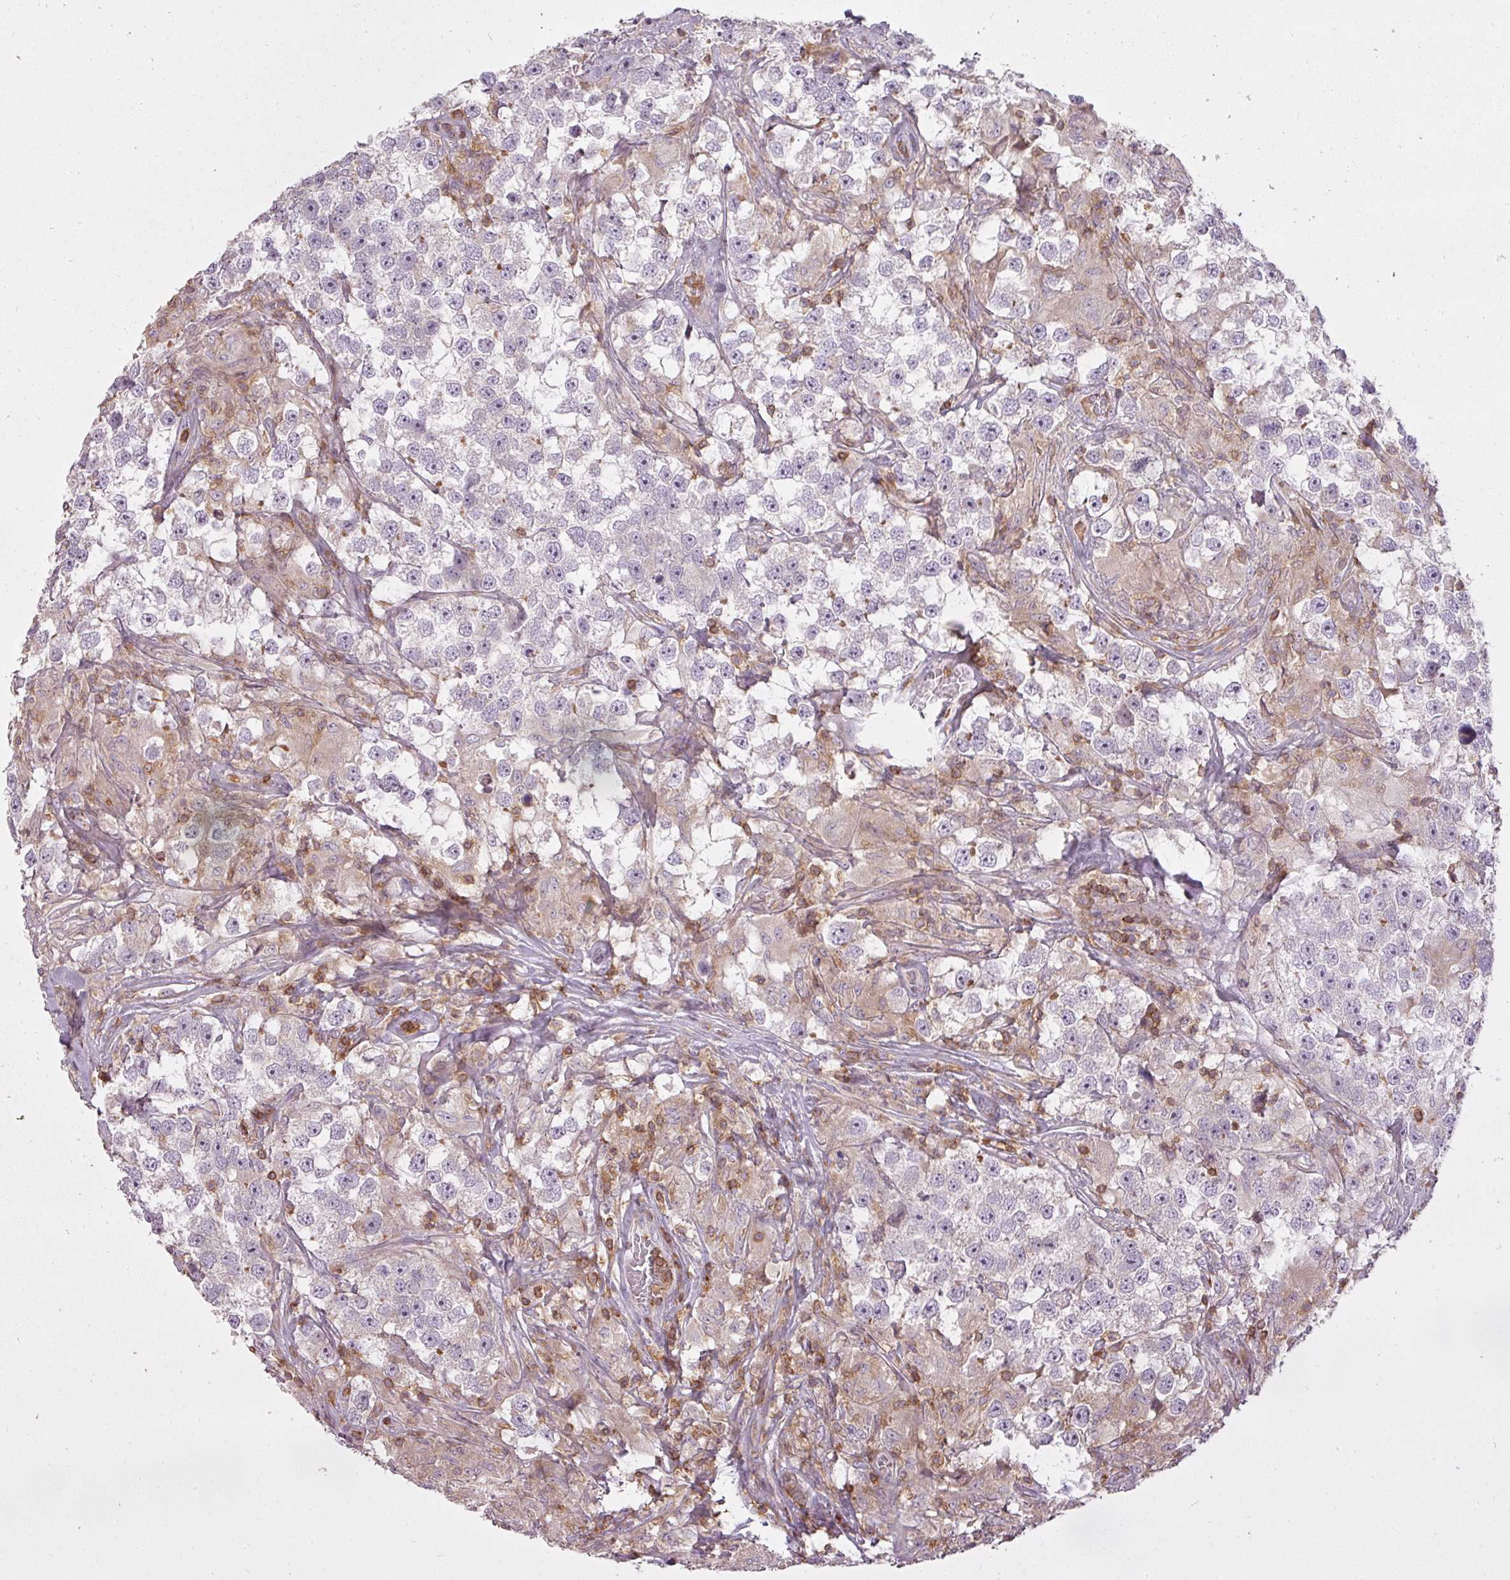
{"staining": {"intensity": "negative", "quantity": "none", "location": "none"}, "tissue": "testis cancer", "cell_type": "Tumor cells", "image_type": "cancer", "snomed": [{"axis": "morphology", "description": "Seminoma, NOS"}, {"axis": "topography", "description": "Testis"}], "caption": "An image of human testis cancer is negative for staining in tumor cells. (Brightfield microscopy of DAB (3,3'-diaminobenzidine) immunohistochemistry (IHC) at high magnification).", "gene": "STK4", "patient": {"sex": "male", "age": 46}}